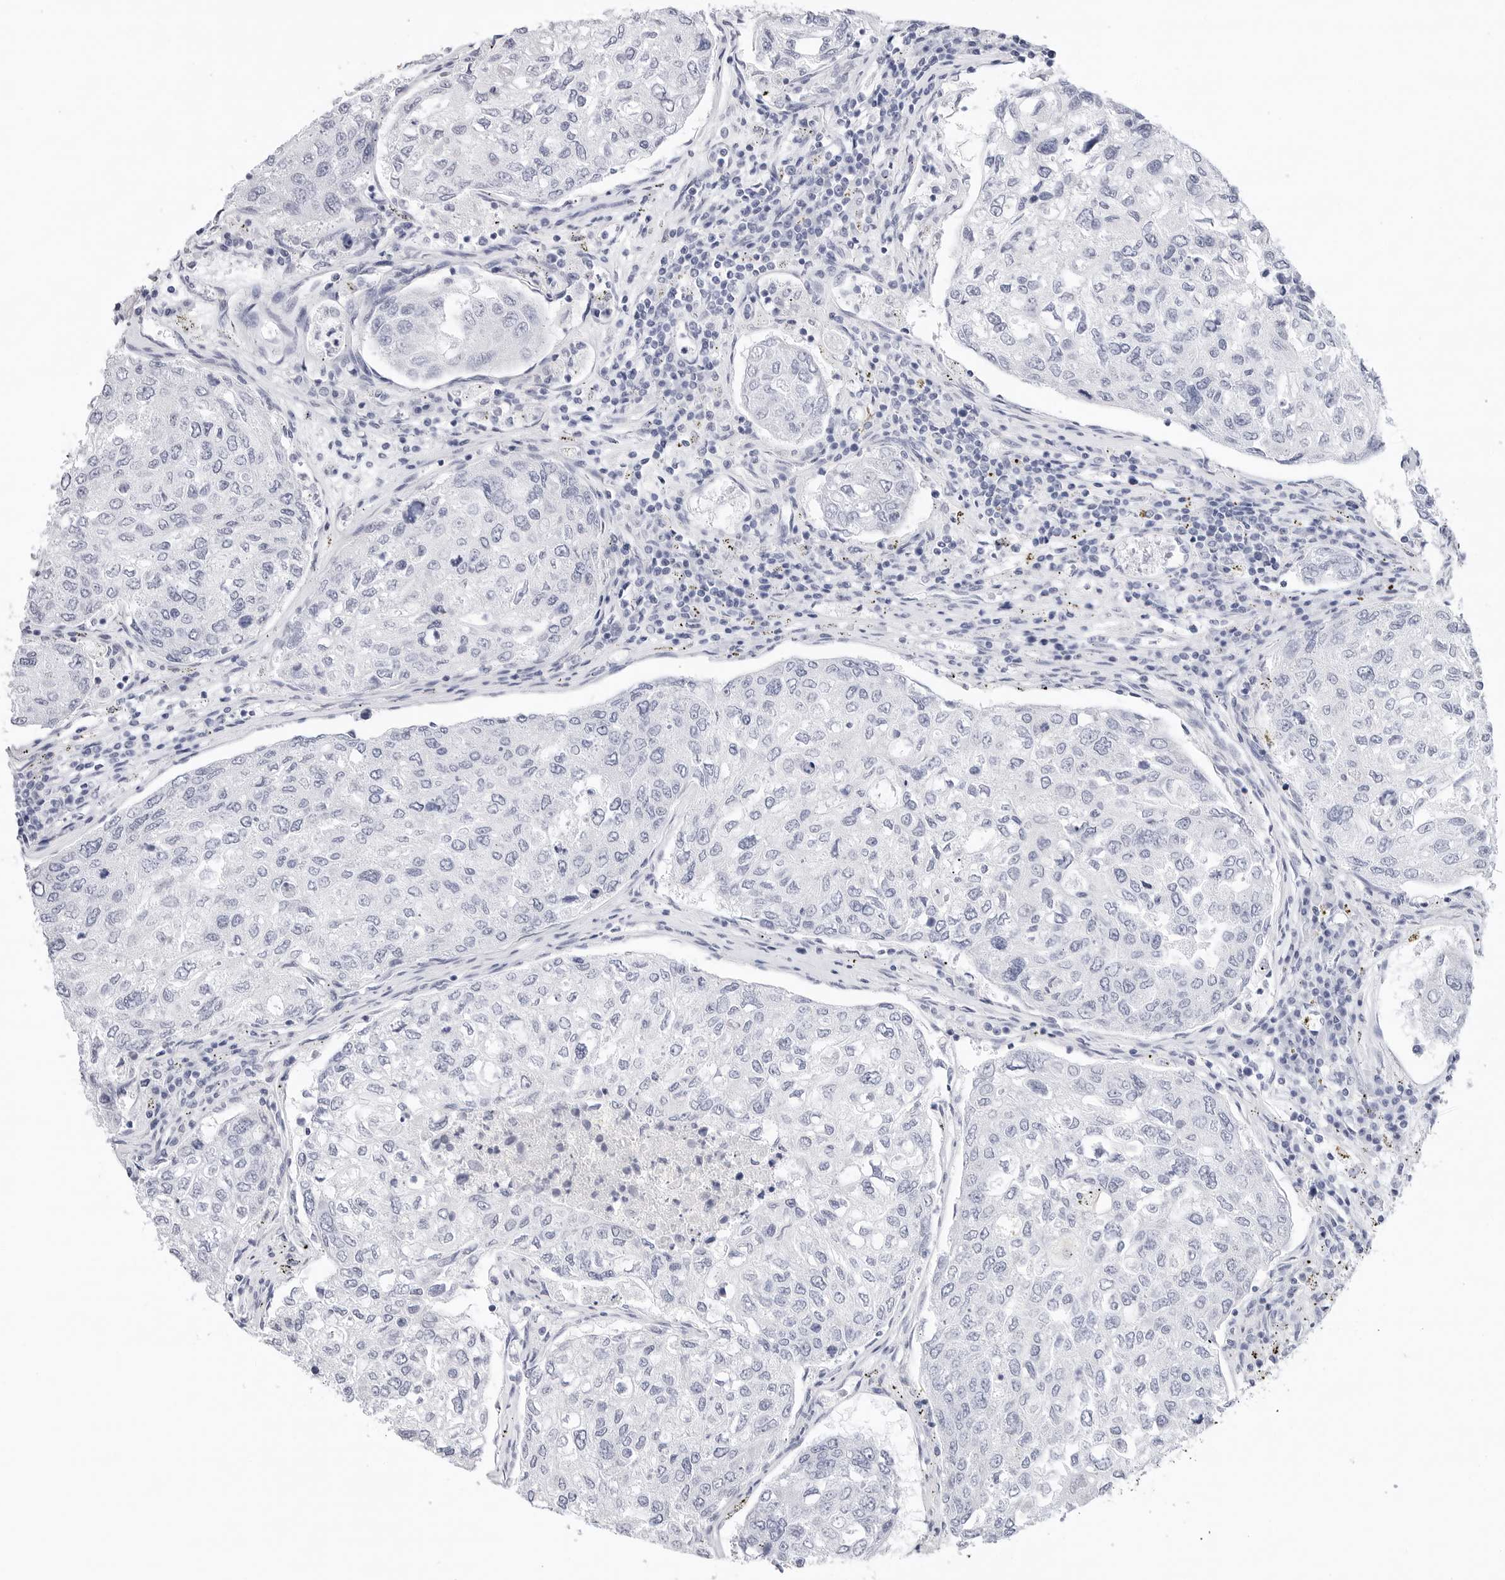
{"staining": {"intensity": "negative", "quantity": "none", "location": "none"}, "tissue": "urothelial cancer", "cell_type": "Tumor cells", "image_type": "cancer", "snomed": [{"axis": "morphology", "description": "Urothelial carcinoma, High grade"}, {"axis": "topography", "description": "Lymph node"}, {"axis": "topography", "description": "Urinary bladder"}], "caption": "Human urothelial carcinoma (high-grade) stained for a protein using immunohistochemistry (IHC) displays no staining in tumor cells.", "gene": "SLC19A1", "patient": {"sex": "male", "age": 51}}